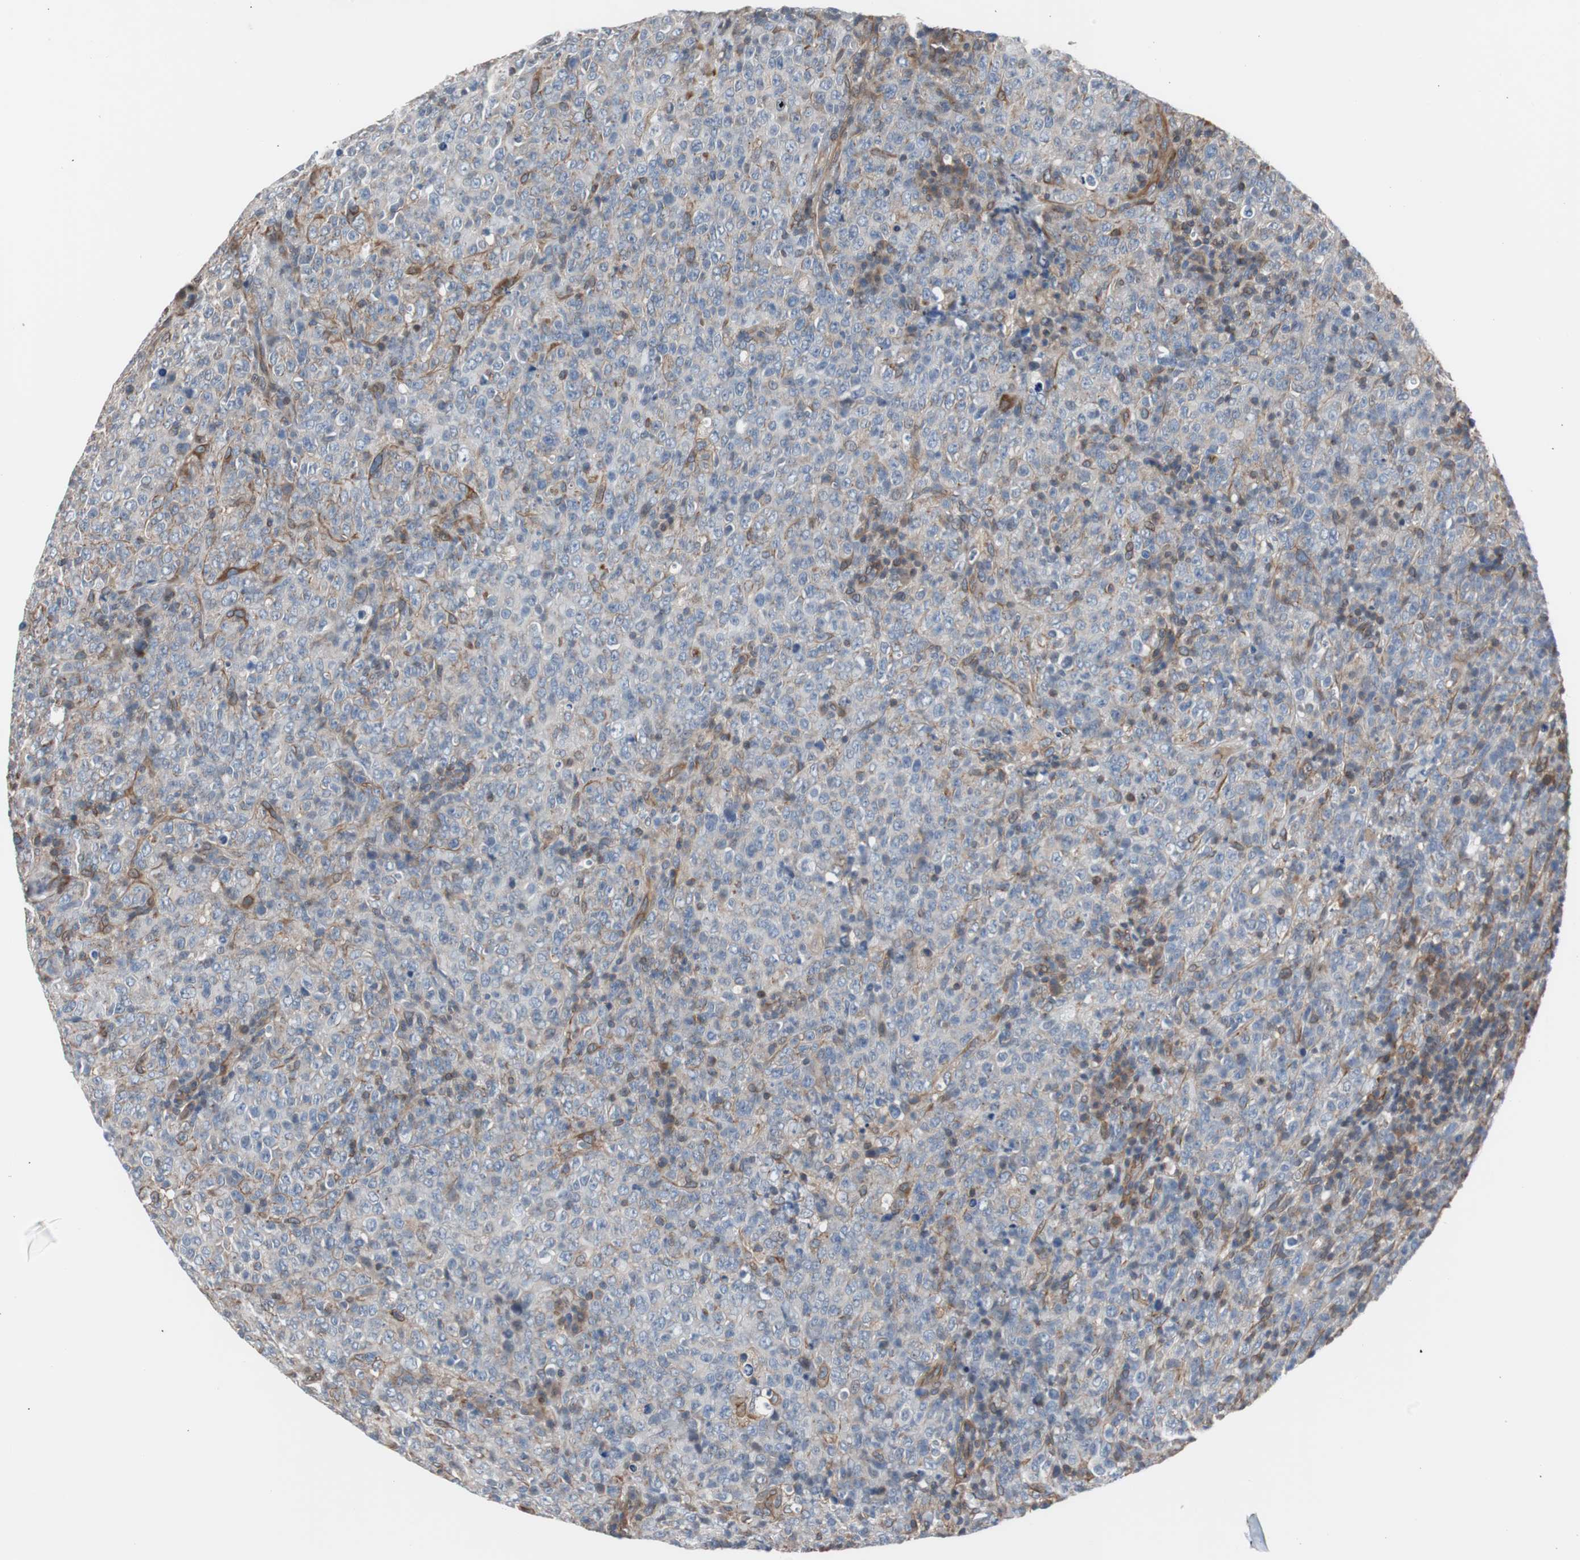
{"staining": {"intensity": "weak", "quantity": "<25%", "location": "cytoplasmic/membranous"}, "tissue": "lymphoma", "cell_type": "Tumor cells", "image_type": "cancer", "snomed": [{"axis": "morphology", "description": "Malignant lymphoma, non-Hodgkin's type, High grade"}, {"axis": "topography", "description": "Tonsil"}], "caption": "Immunohistochemistry (IHC) image of high-grade malignant lymphoma, non-Hodgkin's type stained for a protein (brown), which exhibits no positivity in tumor cells. Brightfield microscopy of immunohistochemistry (IHC) stained with DAB (3,3'-diaminobenzidine) (brown) and hematoxylin (blue), captured at high magnification.", "gene": "KIF3B", "patient": {"sex": "female", "age": 36}}